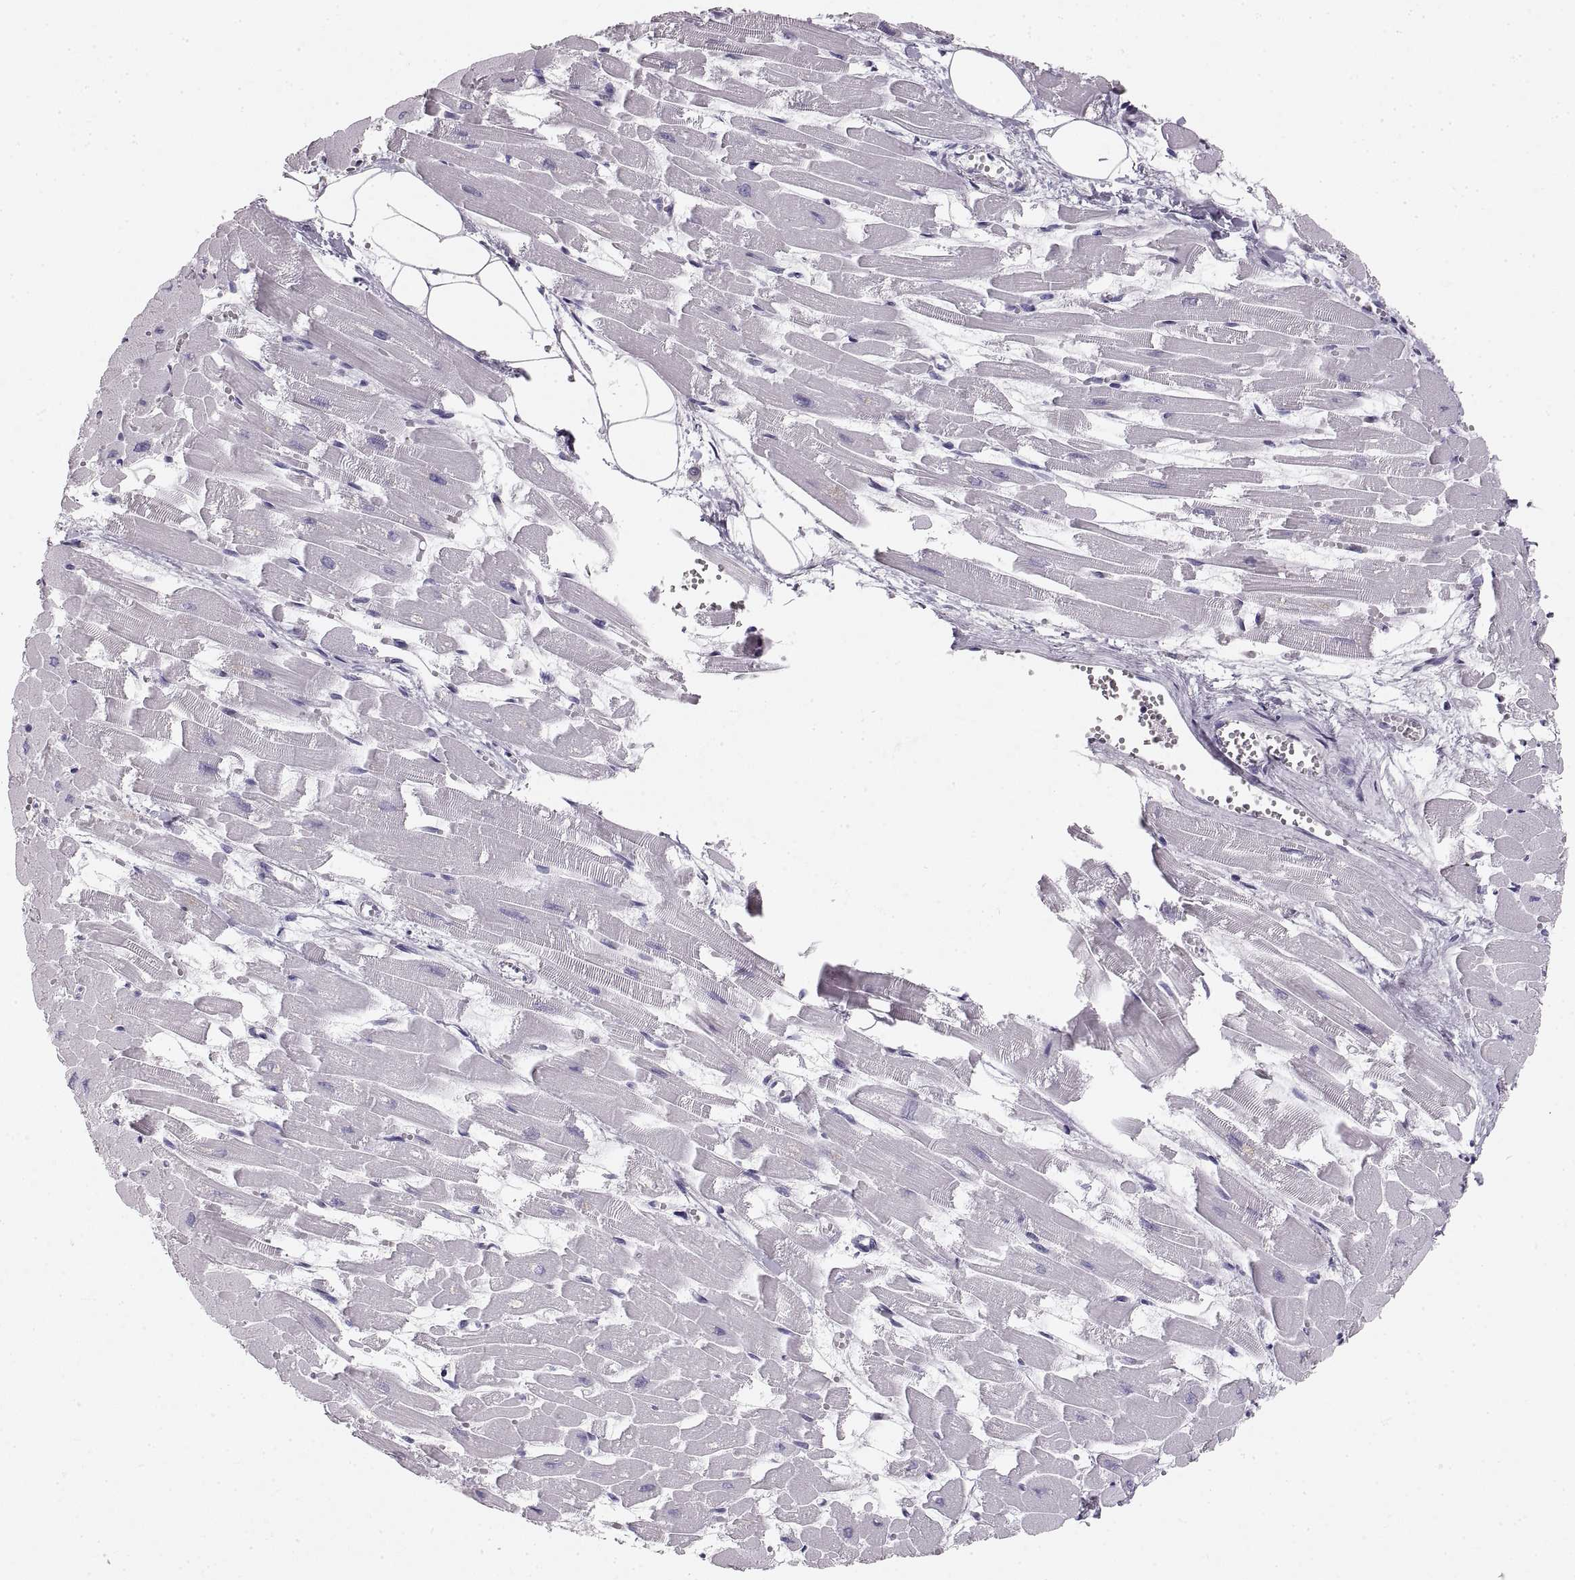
{"staining": {"intensity": "negative", "quantity": "none", "location": "none"}, "tissue": "heart muscle", "cell_type": "Cardiomyocytes", "image_type": "normal", "snomed": [{"axis": "morphology", "description": "Normal tissue, NOS"}, {"axis": "topography", "description": "Heart"}], "caption": "Image shows no significant protein positivity in cardiomyocytes of unremarkable heart muscle.", "gene": "CRYAA", "patient": {"sex": "female", "age": 52}}